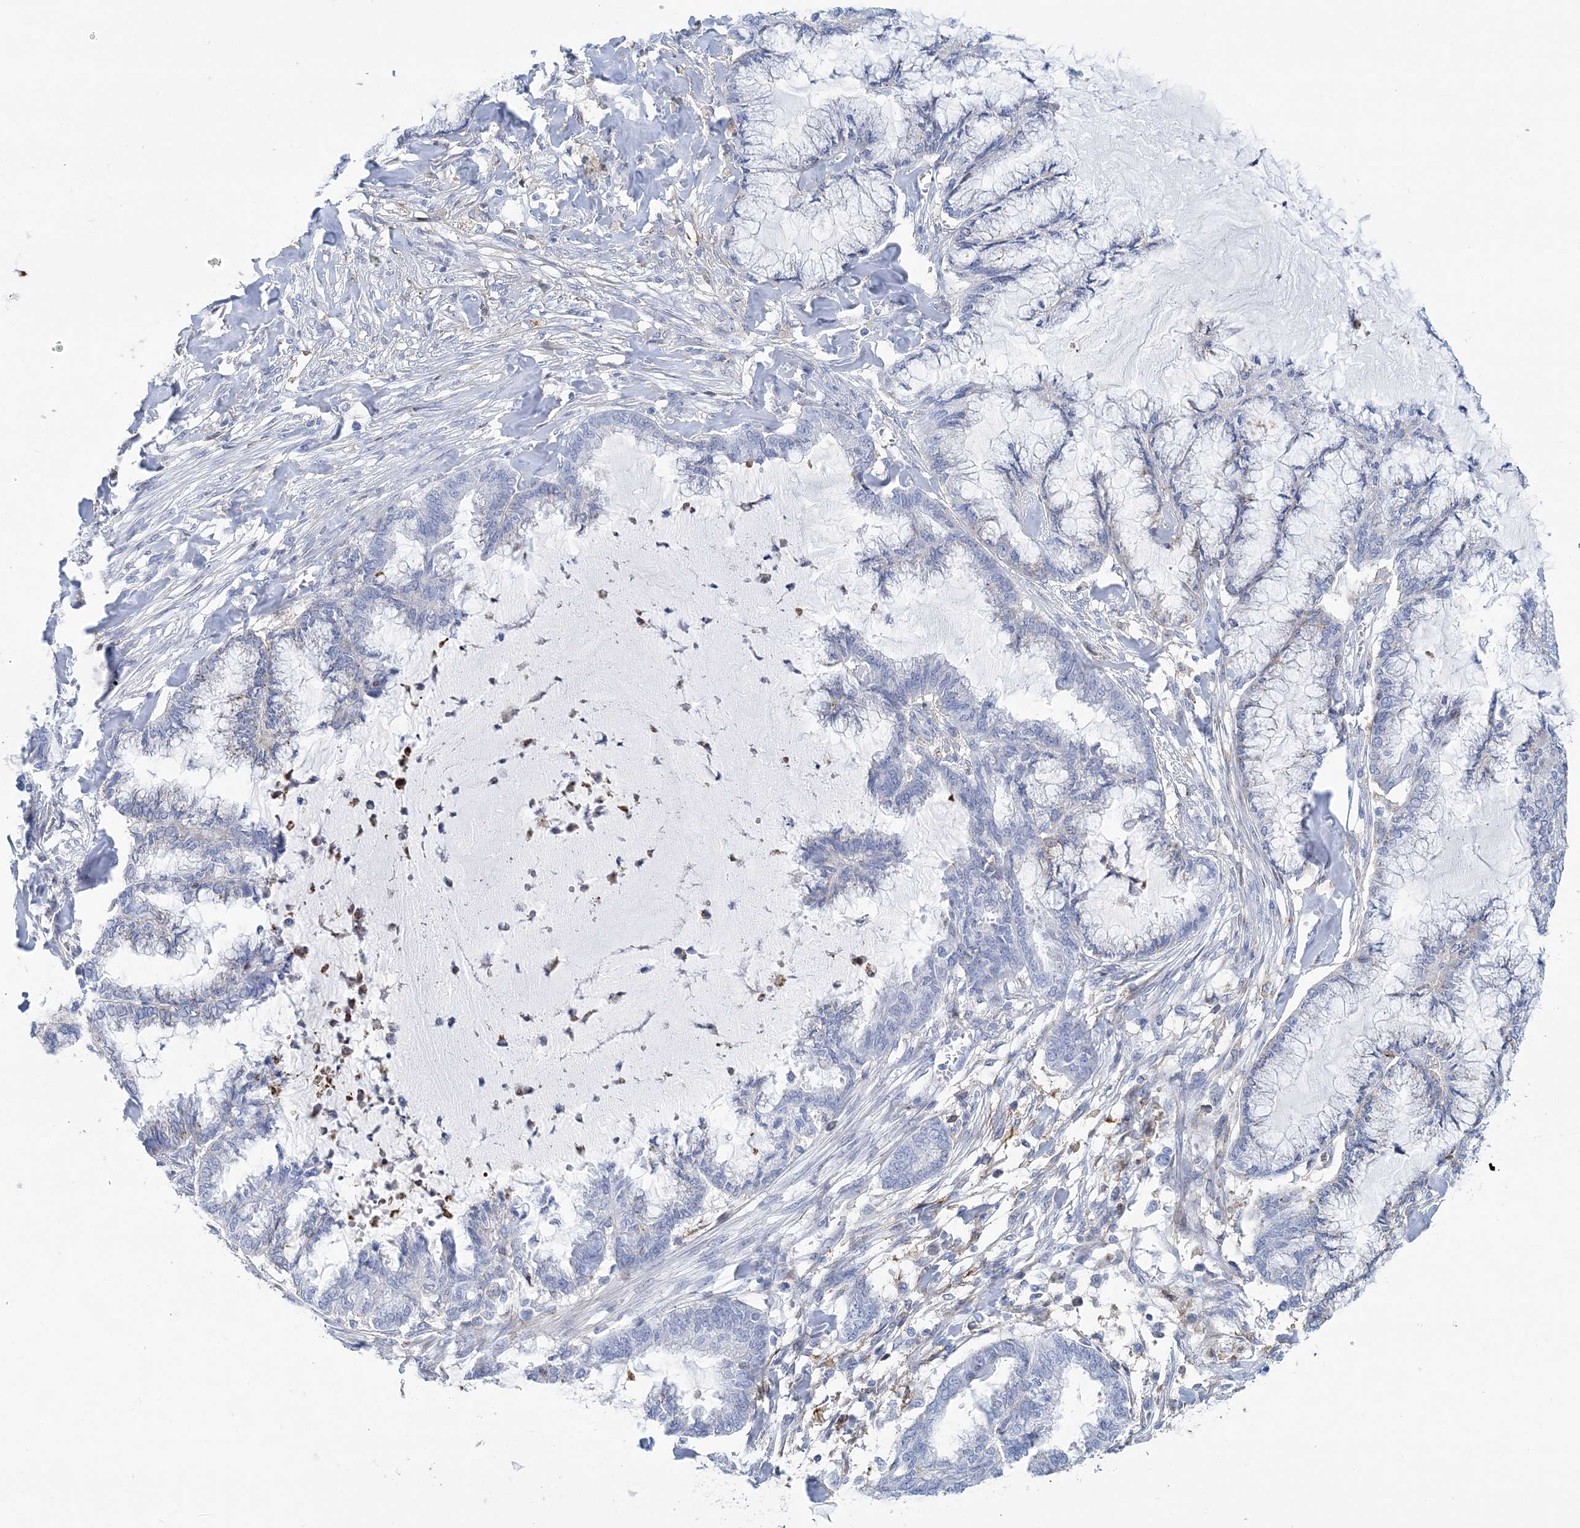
{"staining": {"intensity": "negative", "quantity": "none", "location": "none"}, "tissue": "endometrial cancer", "cell_type": "Tumor cells", "image_type": "cancer", "snomed": [{"axis": "morphology", "description": "Adenocarcinoma, NOS"}, {"axis": "topography", "description": "Endometrium"}], "caption": "IHC of adenocarcinoma (endometrial) exhibits no positivity in tumor cells.", "gene": "NKX6-1", "patient": {"sex": "female", "age": 86}}